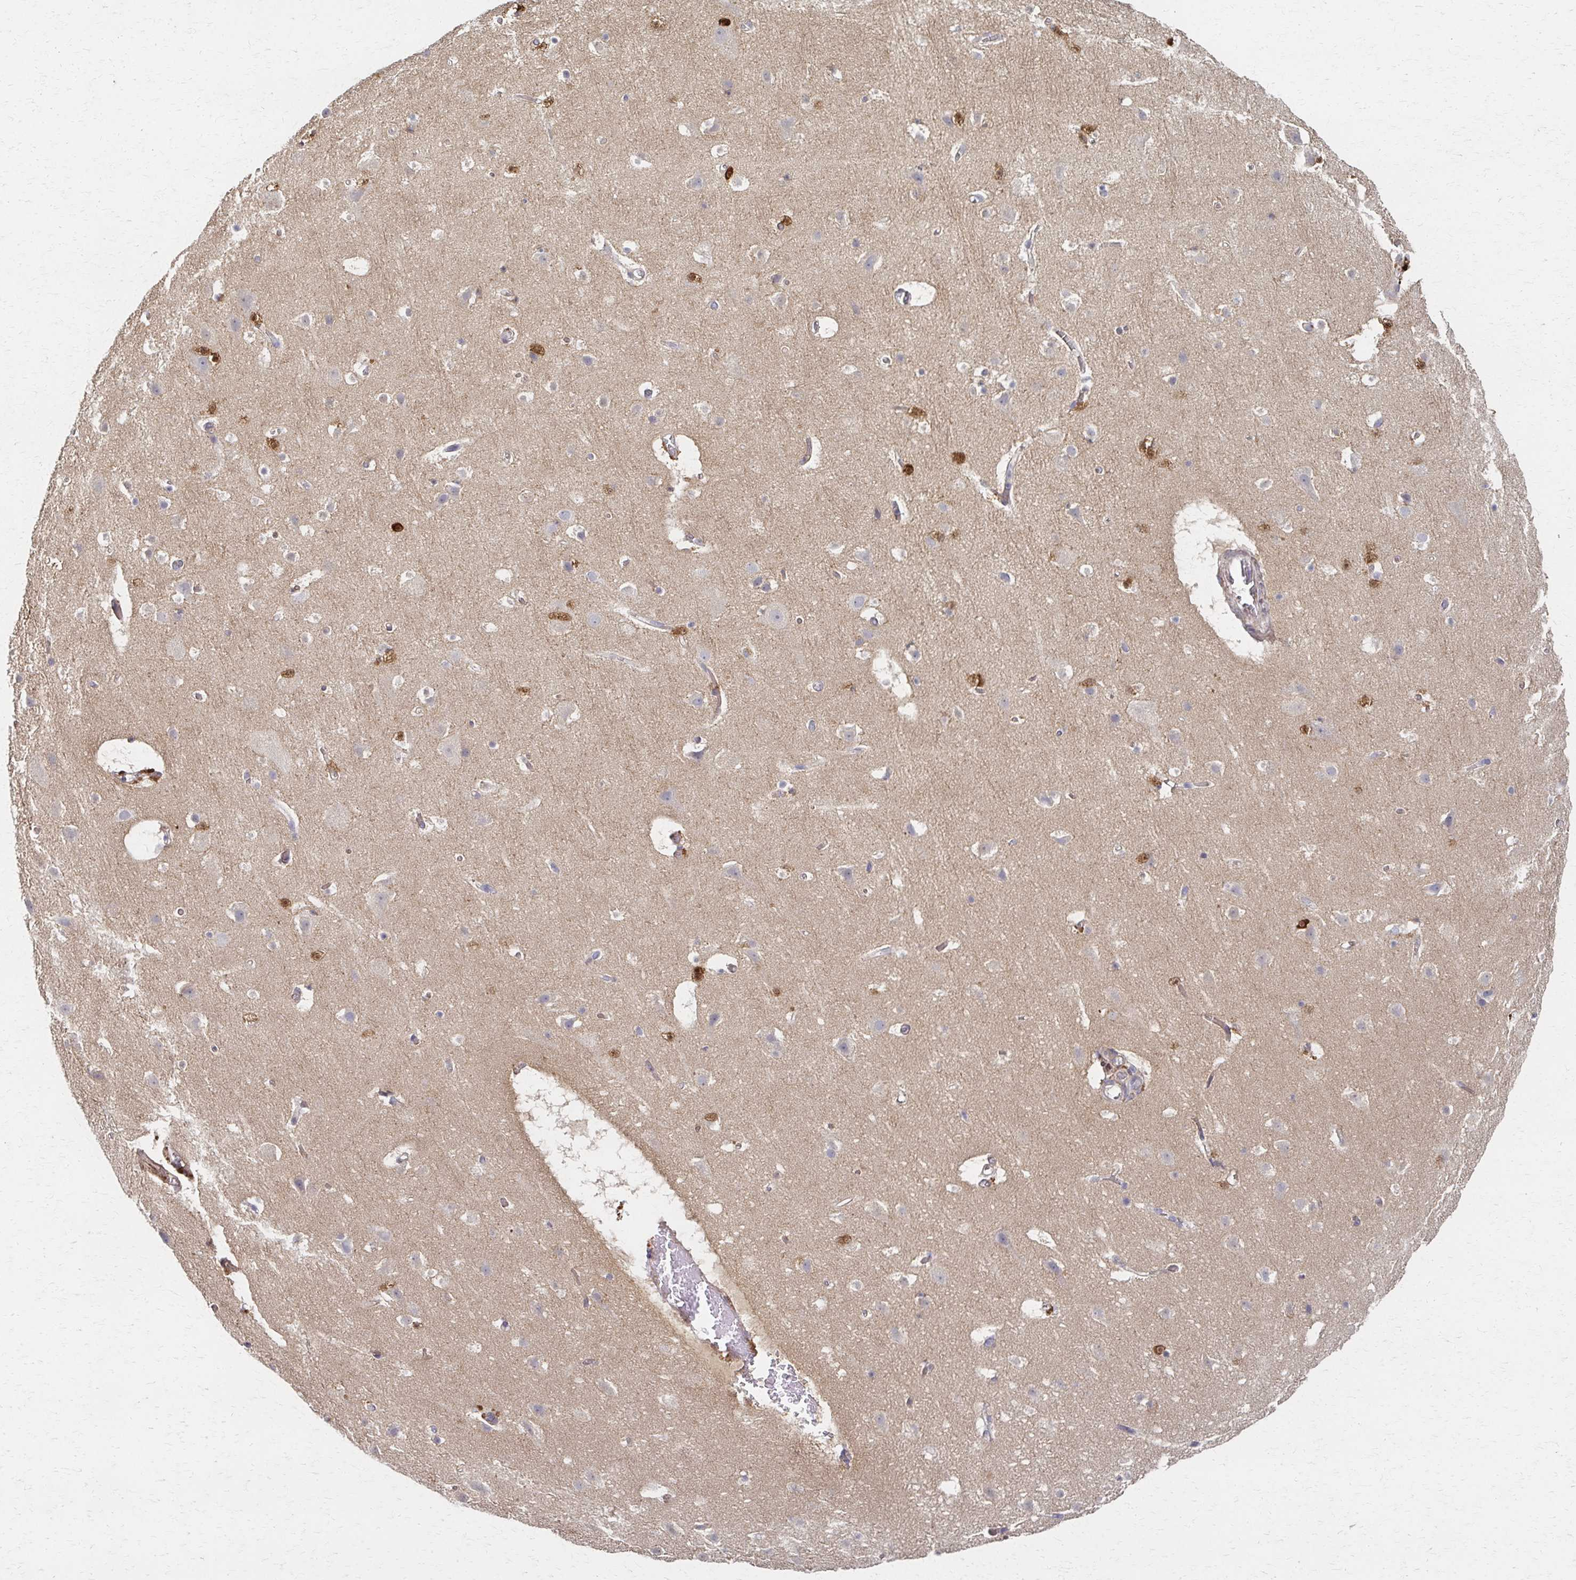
{"staining": {"intensity": "weak", "quantity": "<25%", "location": "cytoplasmic/membranous"}, "tissue": "cerebral cortex", "cell_type": "Endothelial cells", "image_type": "normal", "snomed": [{"axis": "morphology", "description": "Normal tissue, NOS"}, {"axis": "topography", "description": "Cerebral cortex"}], "caption": "Protein analysis of unremarkable cerebral cortex demonstrates no significant expression in endothelial cells.", "gene": "EOLA1", "patient": {"sex": "female", "age": 42}}